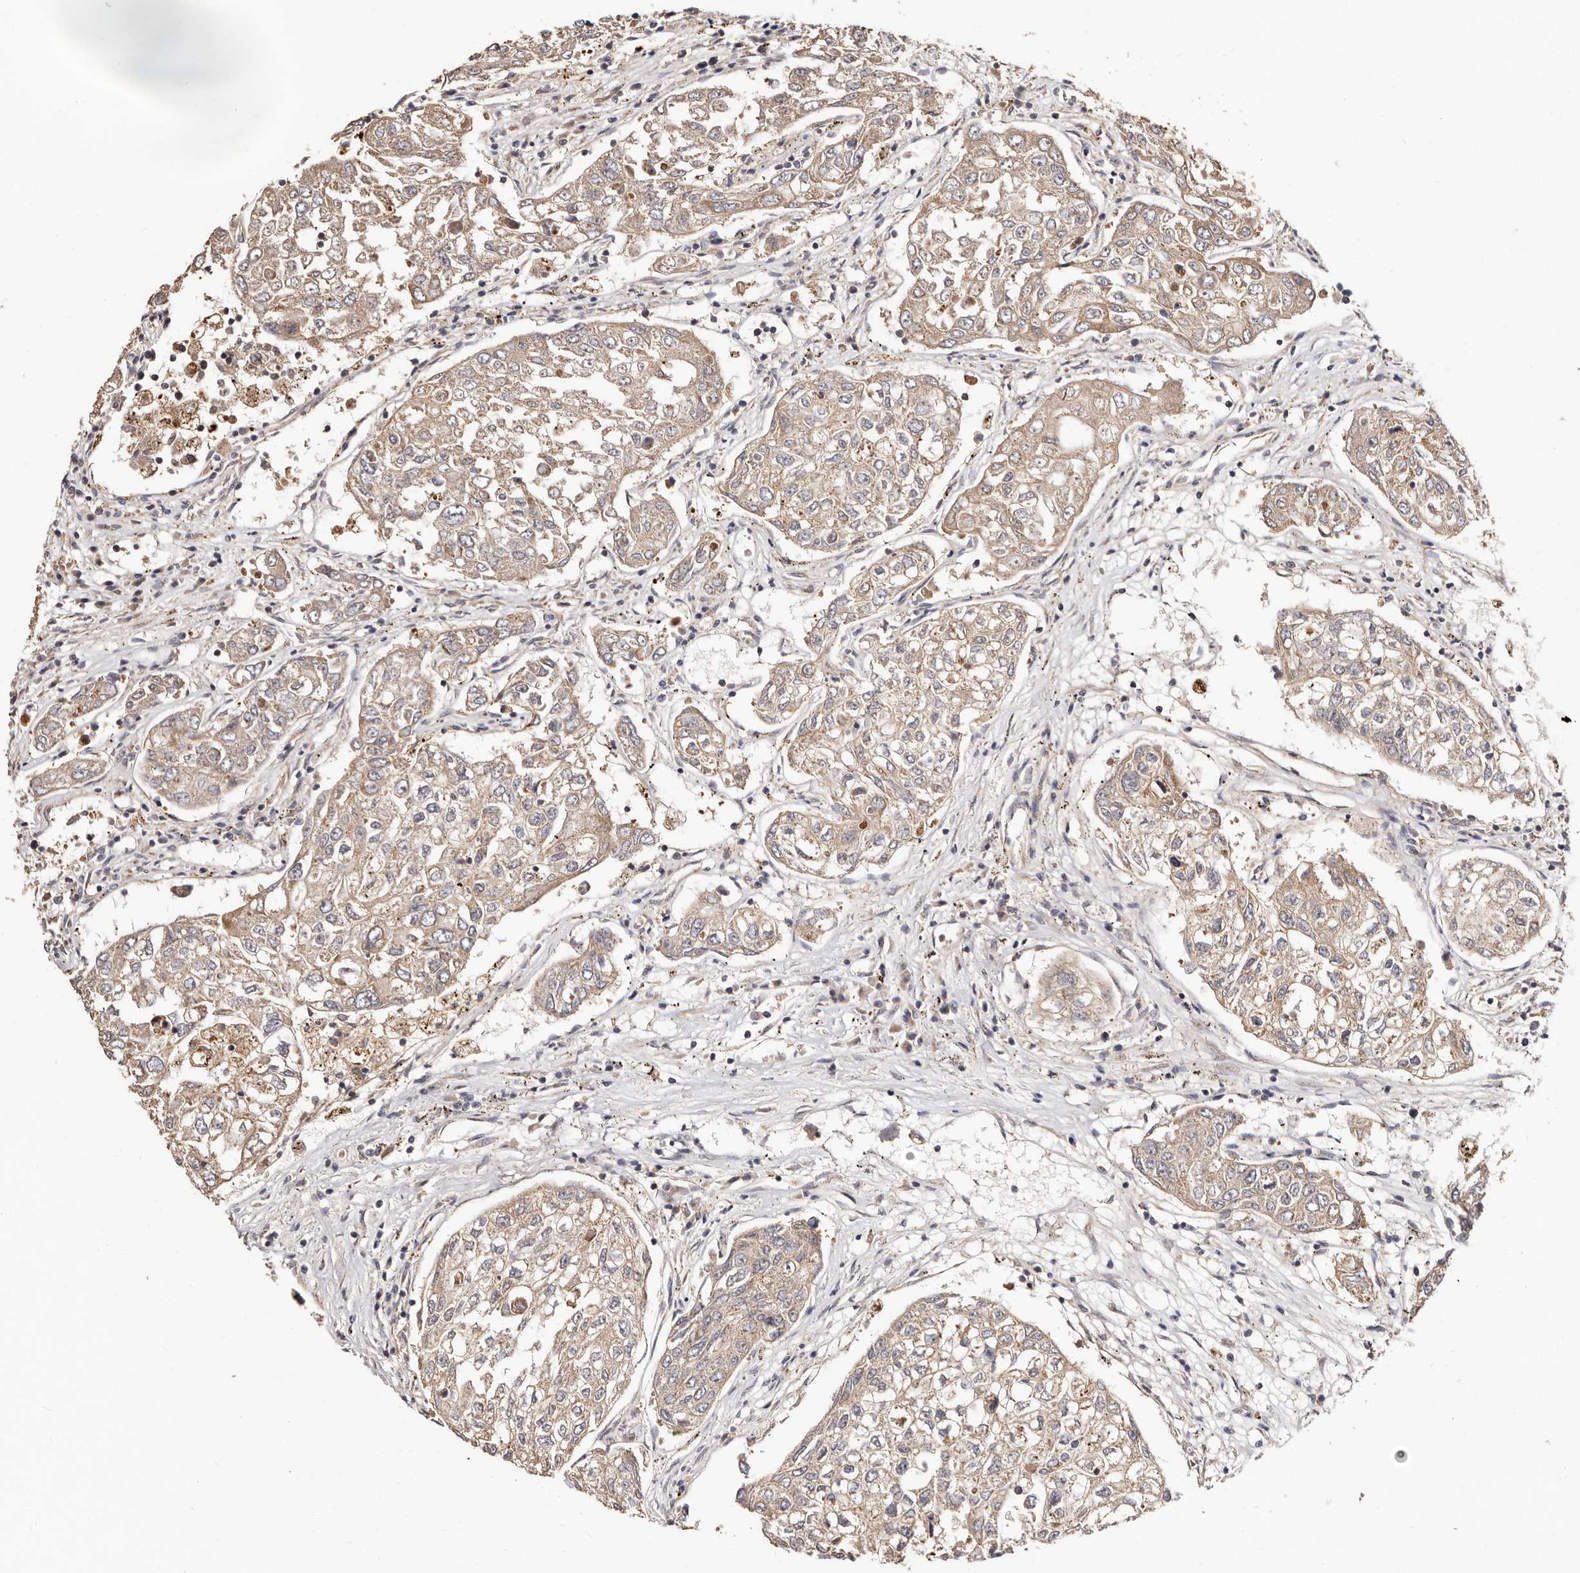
{"staining": {"intensity": "weak", "quantity": "<25%", "location": "cytoplasmic/membranous"}, "tissue": "urothelial cancer", "cell_type": "Tumor cells", "image_type": "cancer", "snomed": [{"axis": "morphology", "description": "Urothelial carcinoma, High grade"}, {"axis": "topography", "description": "Lymph node"}, {"axis": "topography", "description": "Urinary bladder"}], "caption": "Tumor cells are negative for protein expression in human urothelial cancer.", "gene": "USP33", "patient": {"sex": "male", "age": 51}}